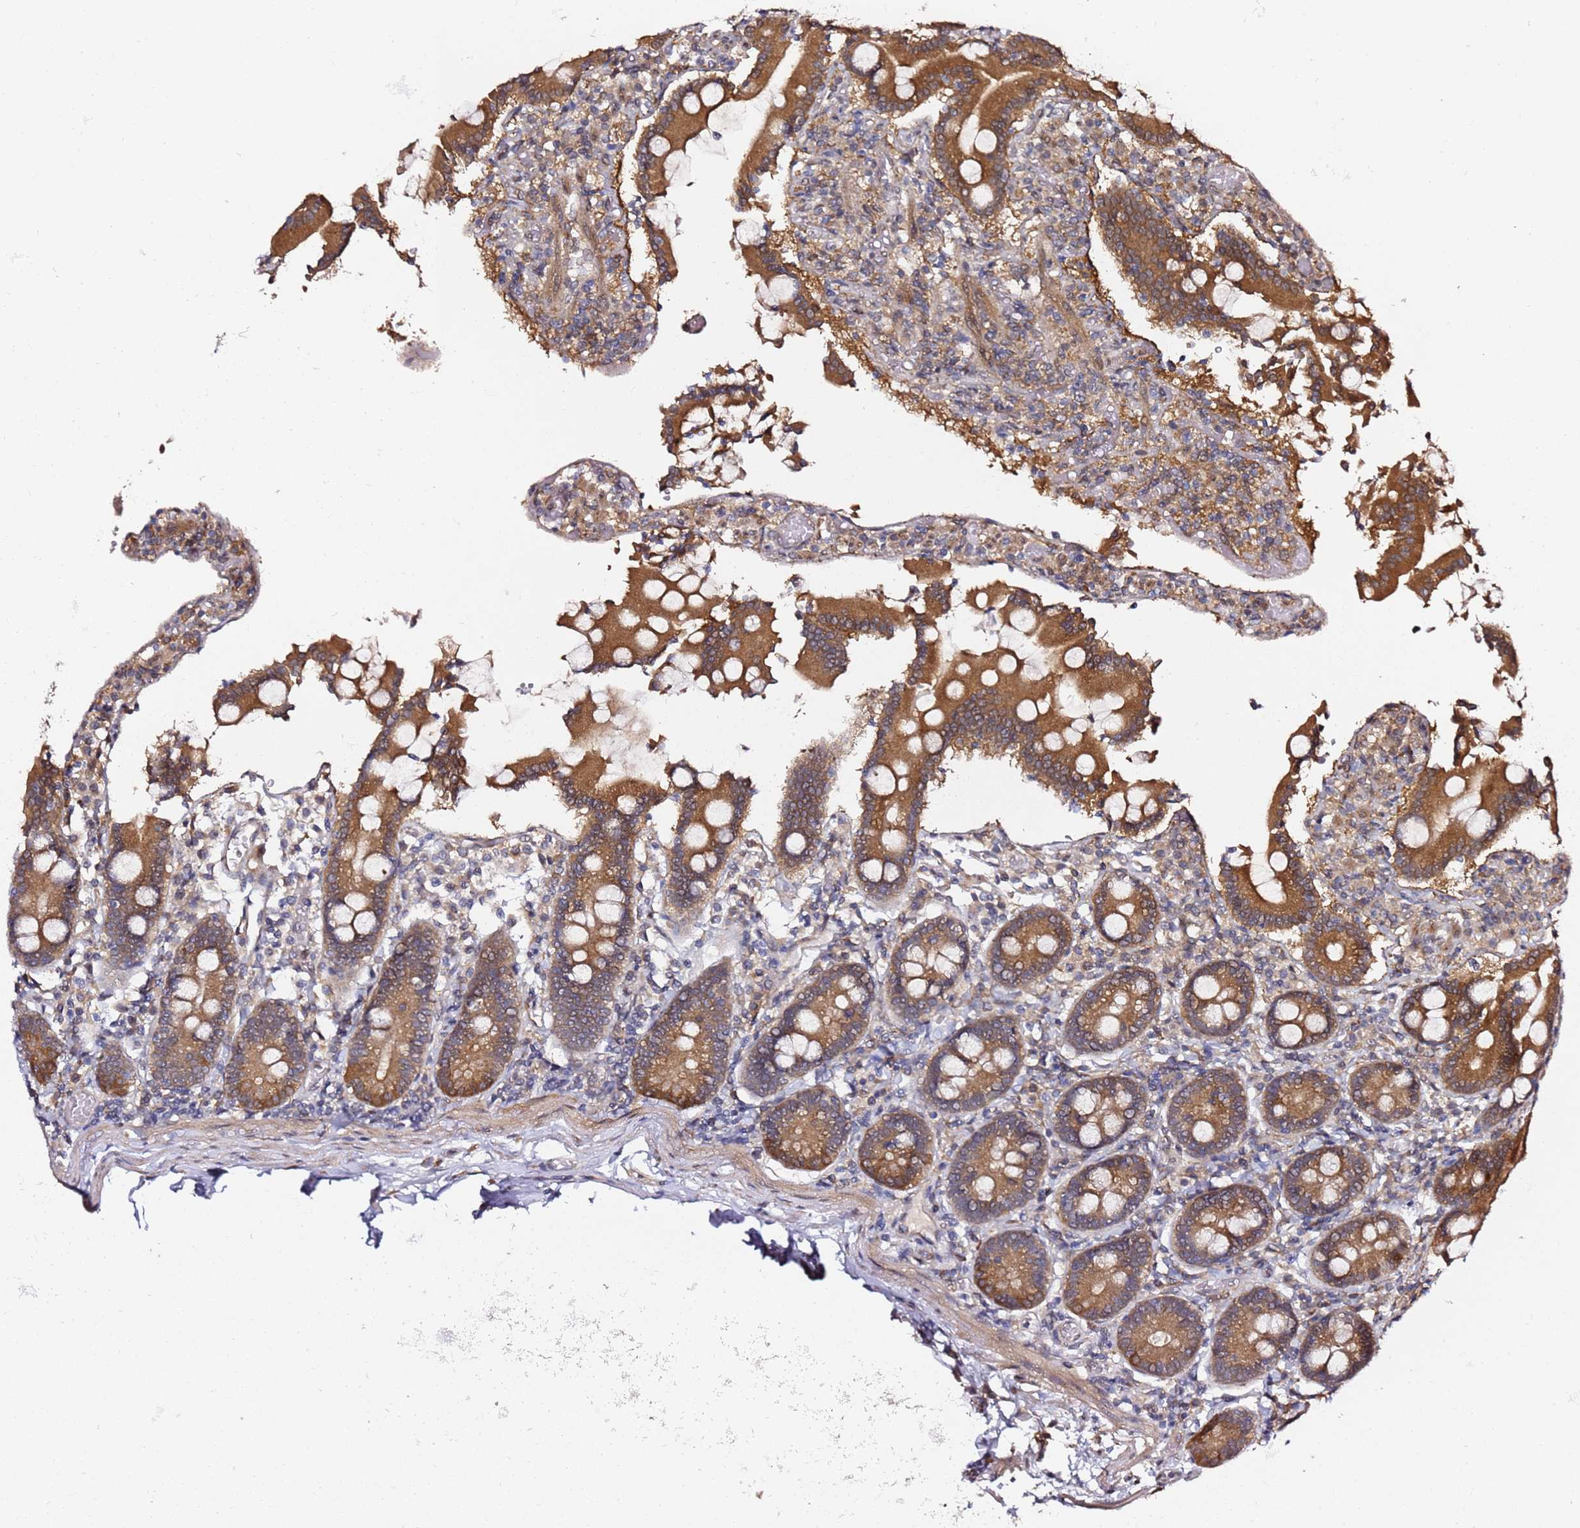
{"staining": {"intensity": "strong", "quantity": ">75%", "location": "cytoplasmic/membranous"}, "tissue": "duodenum", "cell_type": "Glandular cells", "image_type": "normal", "snomed": [{"axis": "morphology", "description": "Normal tissue, NOS"}, {"axis": "topography", "description": "Duodenum"}], "caption": "Immunohistochemical staining of normal duodenum reveals strong cytoplasmic/membranous protein staining in approximately >75% of glandular cells. (Stains: DAB (3,3'-diaminobenzidine) in brown, nuclei in blue, Microscopy: brightfield microscopy at high magnification).", "gene": "PRKAB2", "patient": {"sex": "male", "age": 55}}